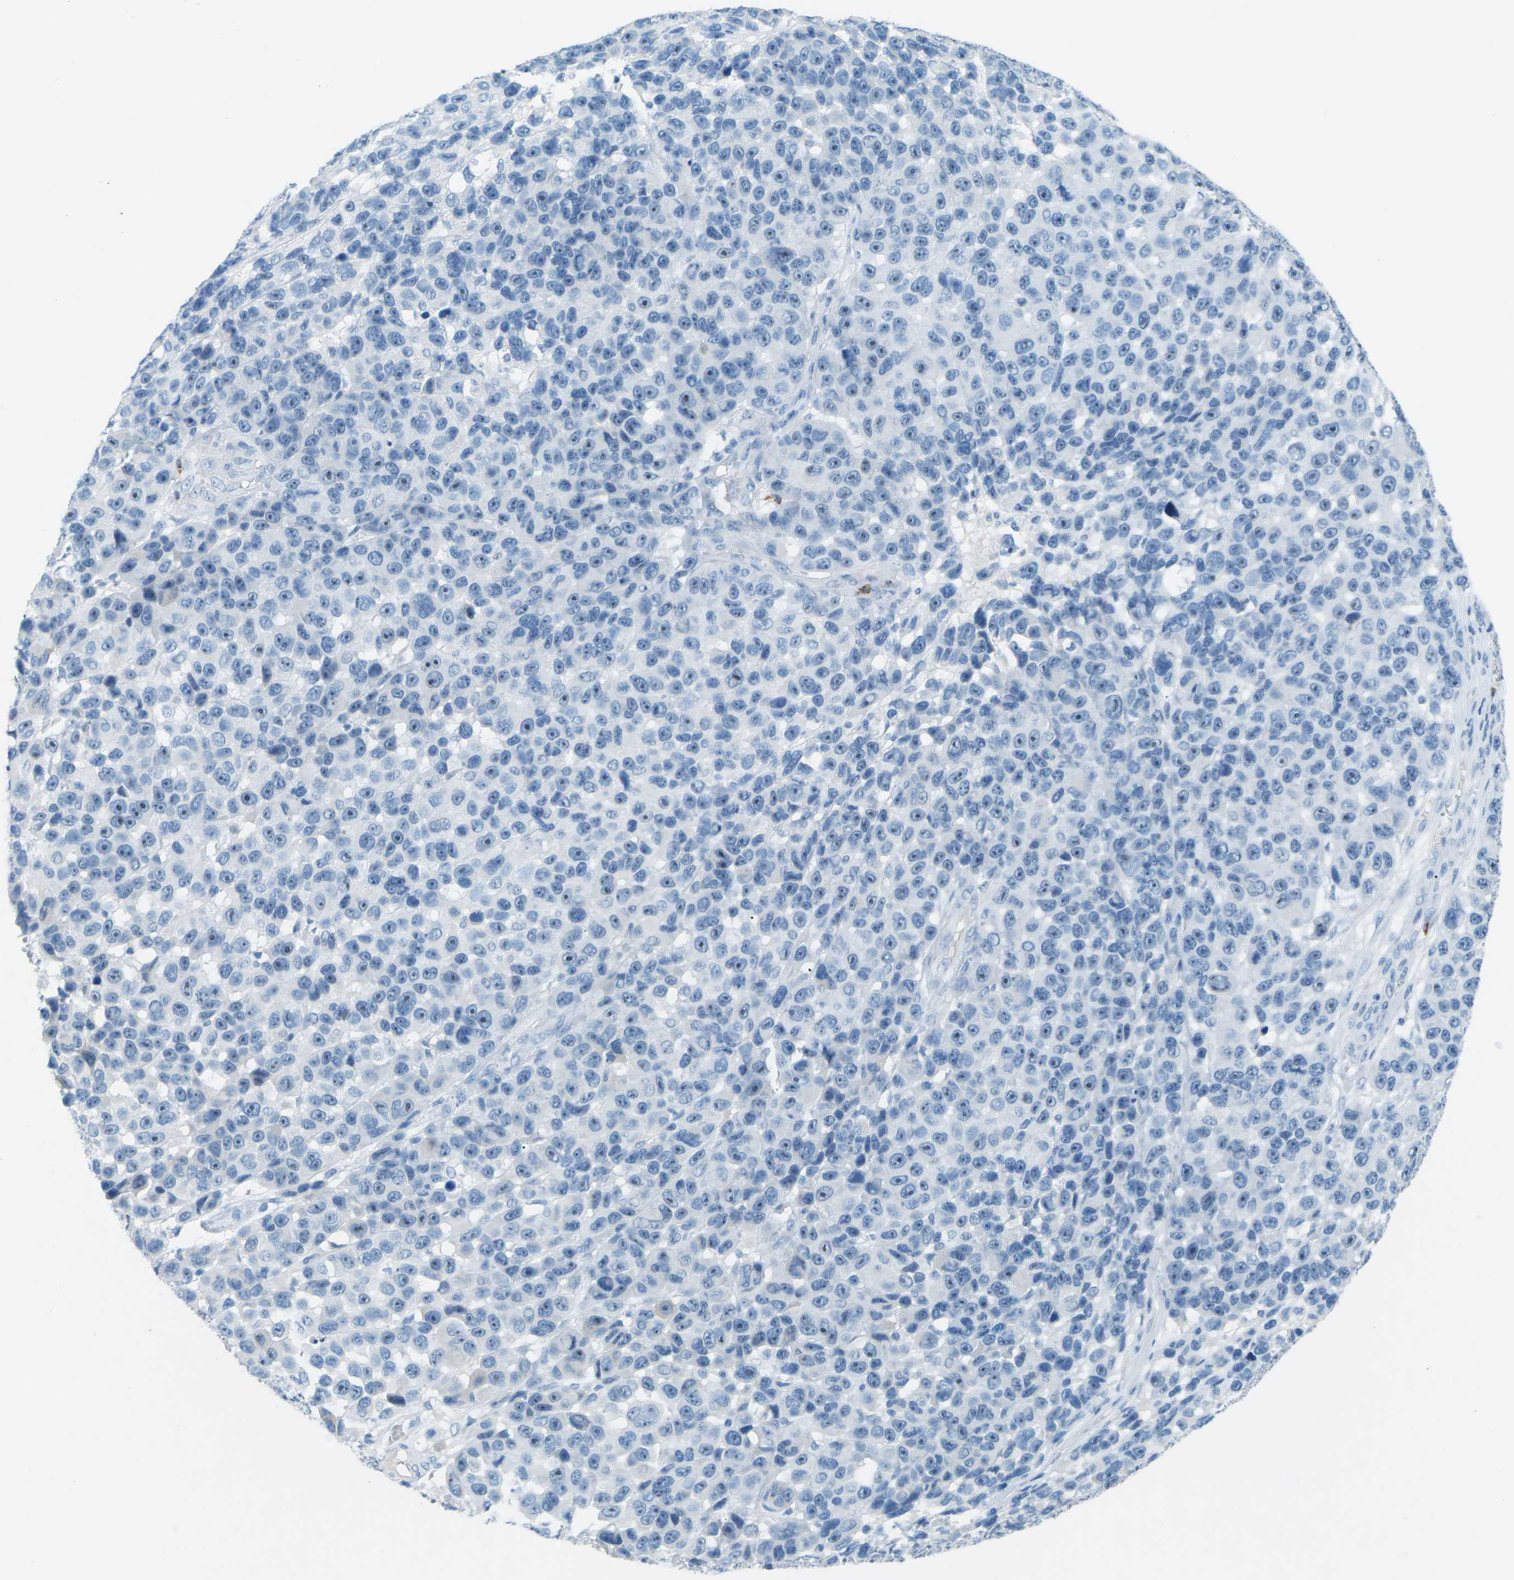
{"staining": {"intensity": "moderate", "quantity": "25%-75%", "location": "nuclear"}, "tissue": "melanoma", "cell_type": "Tumor cells", "image_type": "cancer", "snomed": [{"axis": "morphology", "description": "Malignant melanoma, NOS"}, {"axis": "topography", "description": "Skin"}], "caption": "IHC photomicrograph of melanoma stained for a protein (brown), which shows medium levels of moderate nuclear staining in approximately 25%-75% of tumor cells.", "gene": "CDH16", "patient": {"sex": "male", "age": 53}}